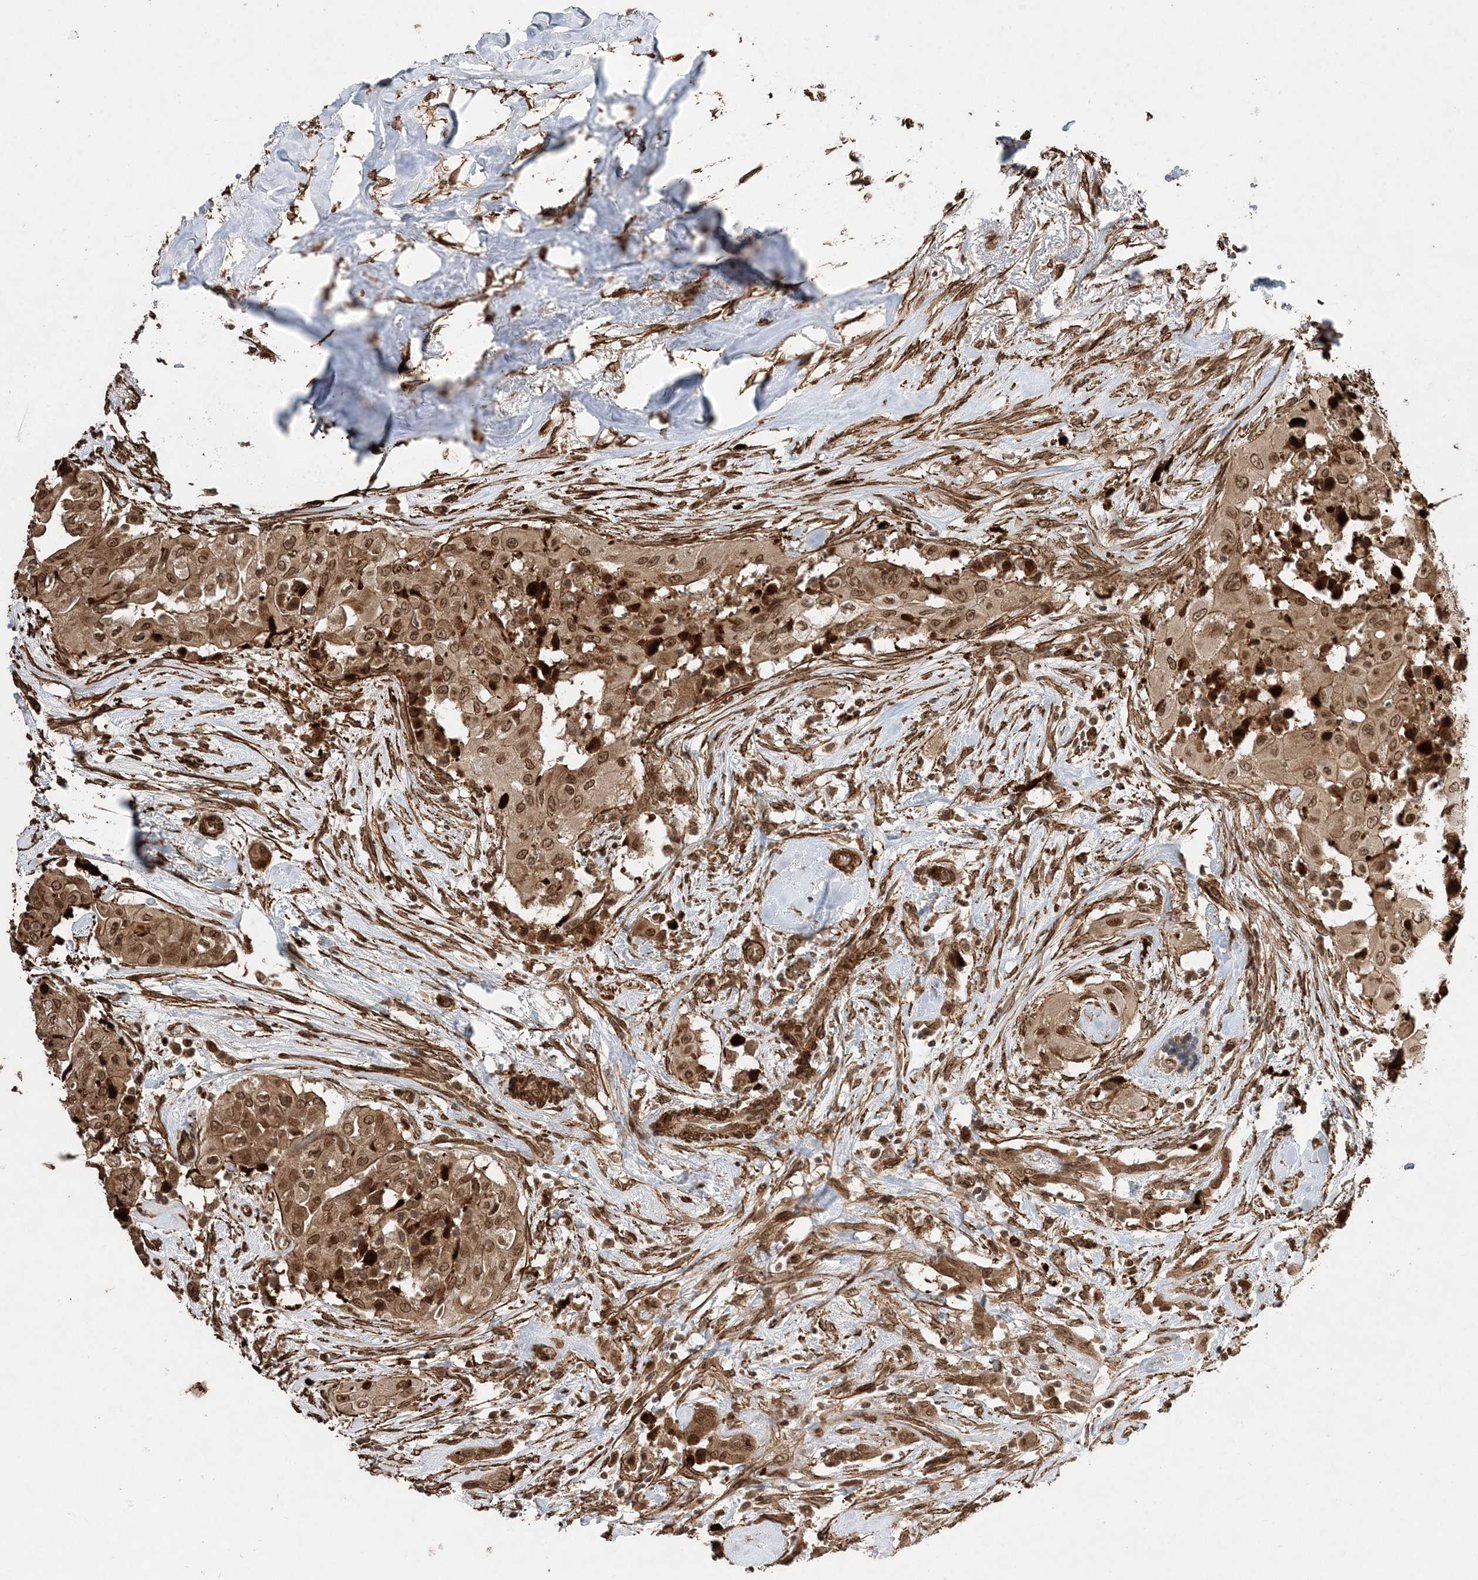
{"staining": {"intensity": "moderate", "quantity": ">75%", "location": "cytoplasmic/membranous,nuclear"}, "tissue": "thyroid cancer", "cell_type": "Tumor cells", "image_type": "cancer", "snomed": [{"axis": "morphology", "description": "Papillary adenocarcinoma, NOS"}, {"axis": "topography", "description": "Thyroid gland"}], "caption": "Papillary adenocarcinoma (thyroid) tissue demonstrates moderate cytoplasmic/membranous and nuclear staining in about >75% of tumor cells, visualized by immunohistochemistry. Nuclei are stained in blue.", "gene": "ETAA1", "patient": {"sex": "female", "age": 59}}